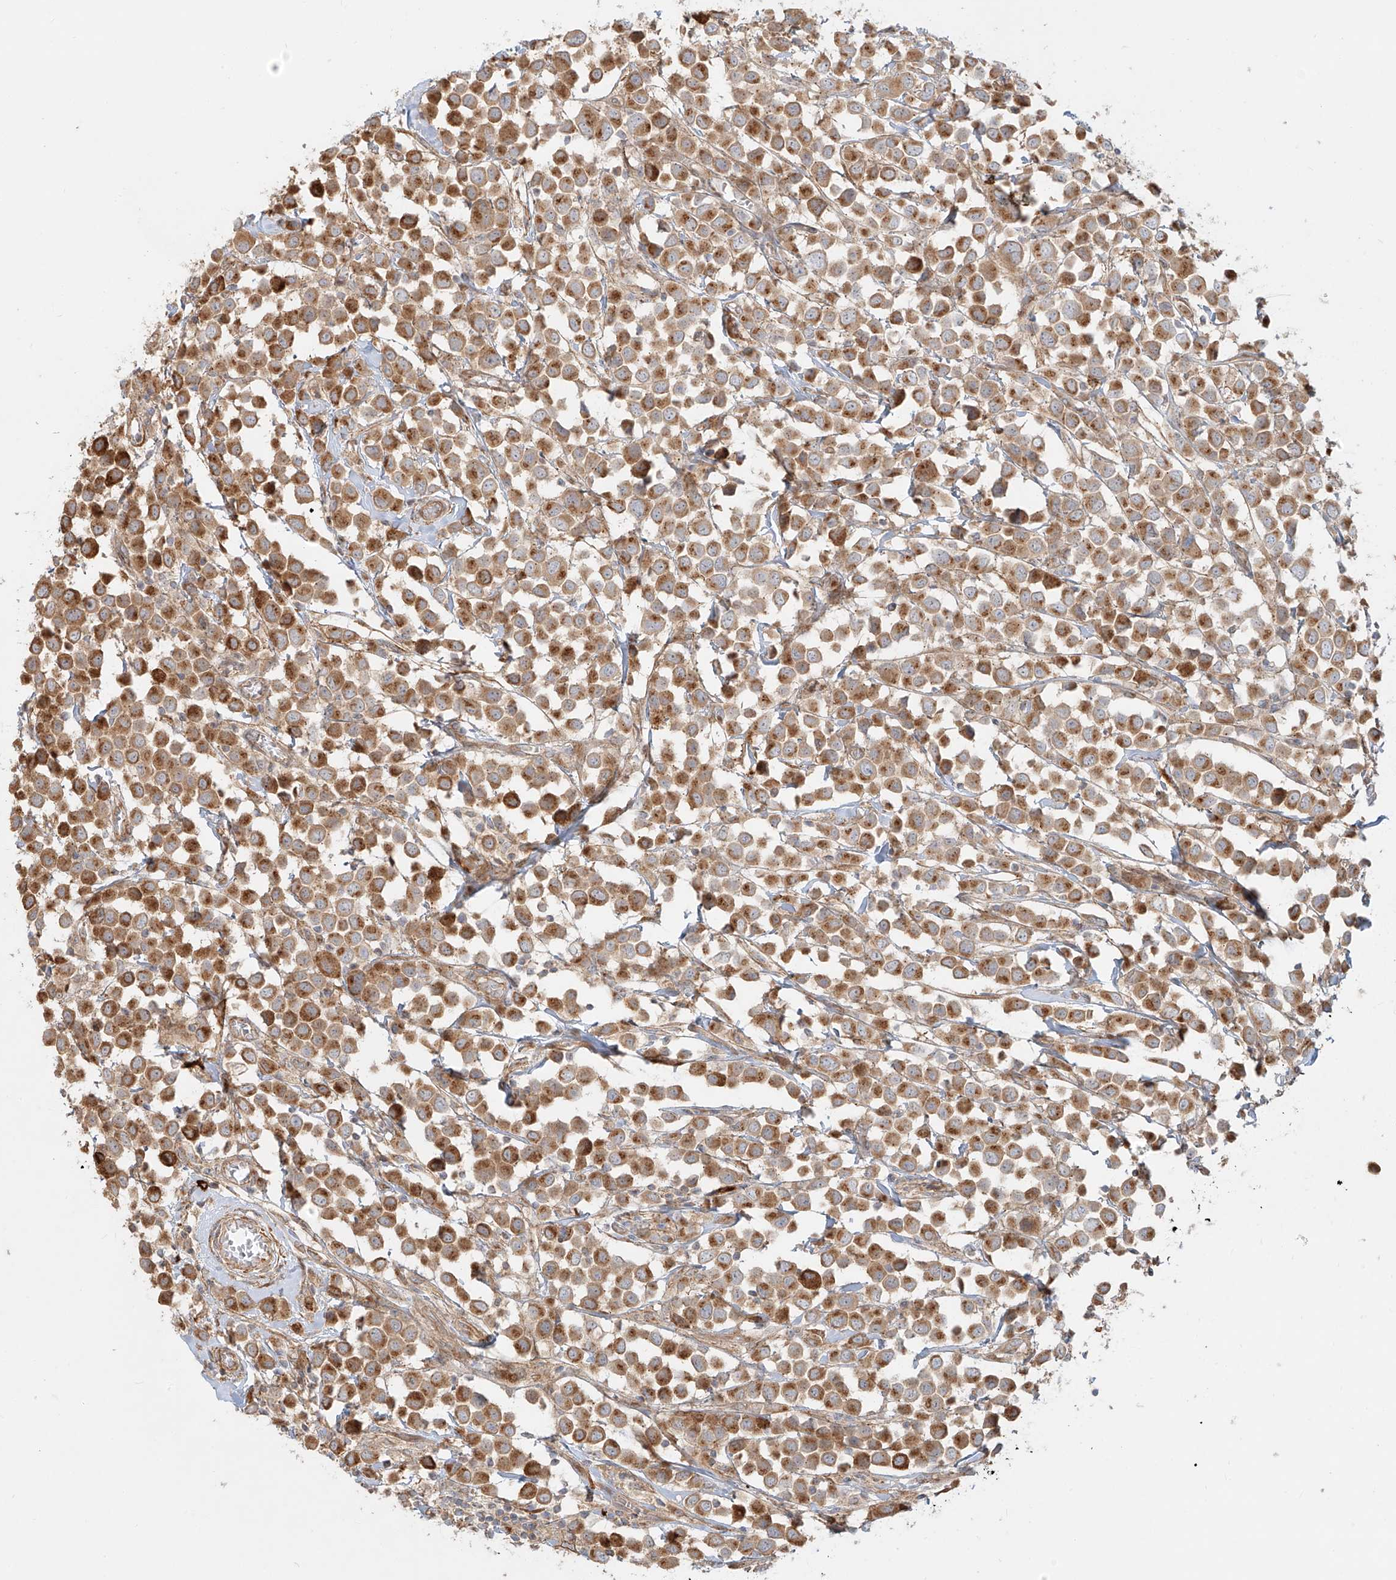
{"staining": {"intensity": "moderate", "quantity": ">75%", "location": "cytoplasmic/membranous"}, "tissue": "breast cancer", "cell_type": "Tumor cells", "image_type": "cancer", "snomed": [{"axis": "morphology", "description": "Duct carcinoma"}, {"axis": "topography", "description": "Breast"}], "caption": "A photomicrograph of breast infiltrating ductal carcinoma stained for a protein demonstrates moderate cytoplasmic/membranous brown staining in tumor cells. The staining was performed using DAB (3,3'-diaminobenzidine), with brown indicating positive protein expression. Nuclei are stained blue with hematoxylin.", "gene": "ZNF287", "patient": {"sex": "female", "age": 61}}